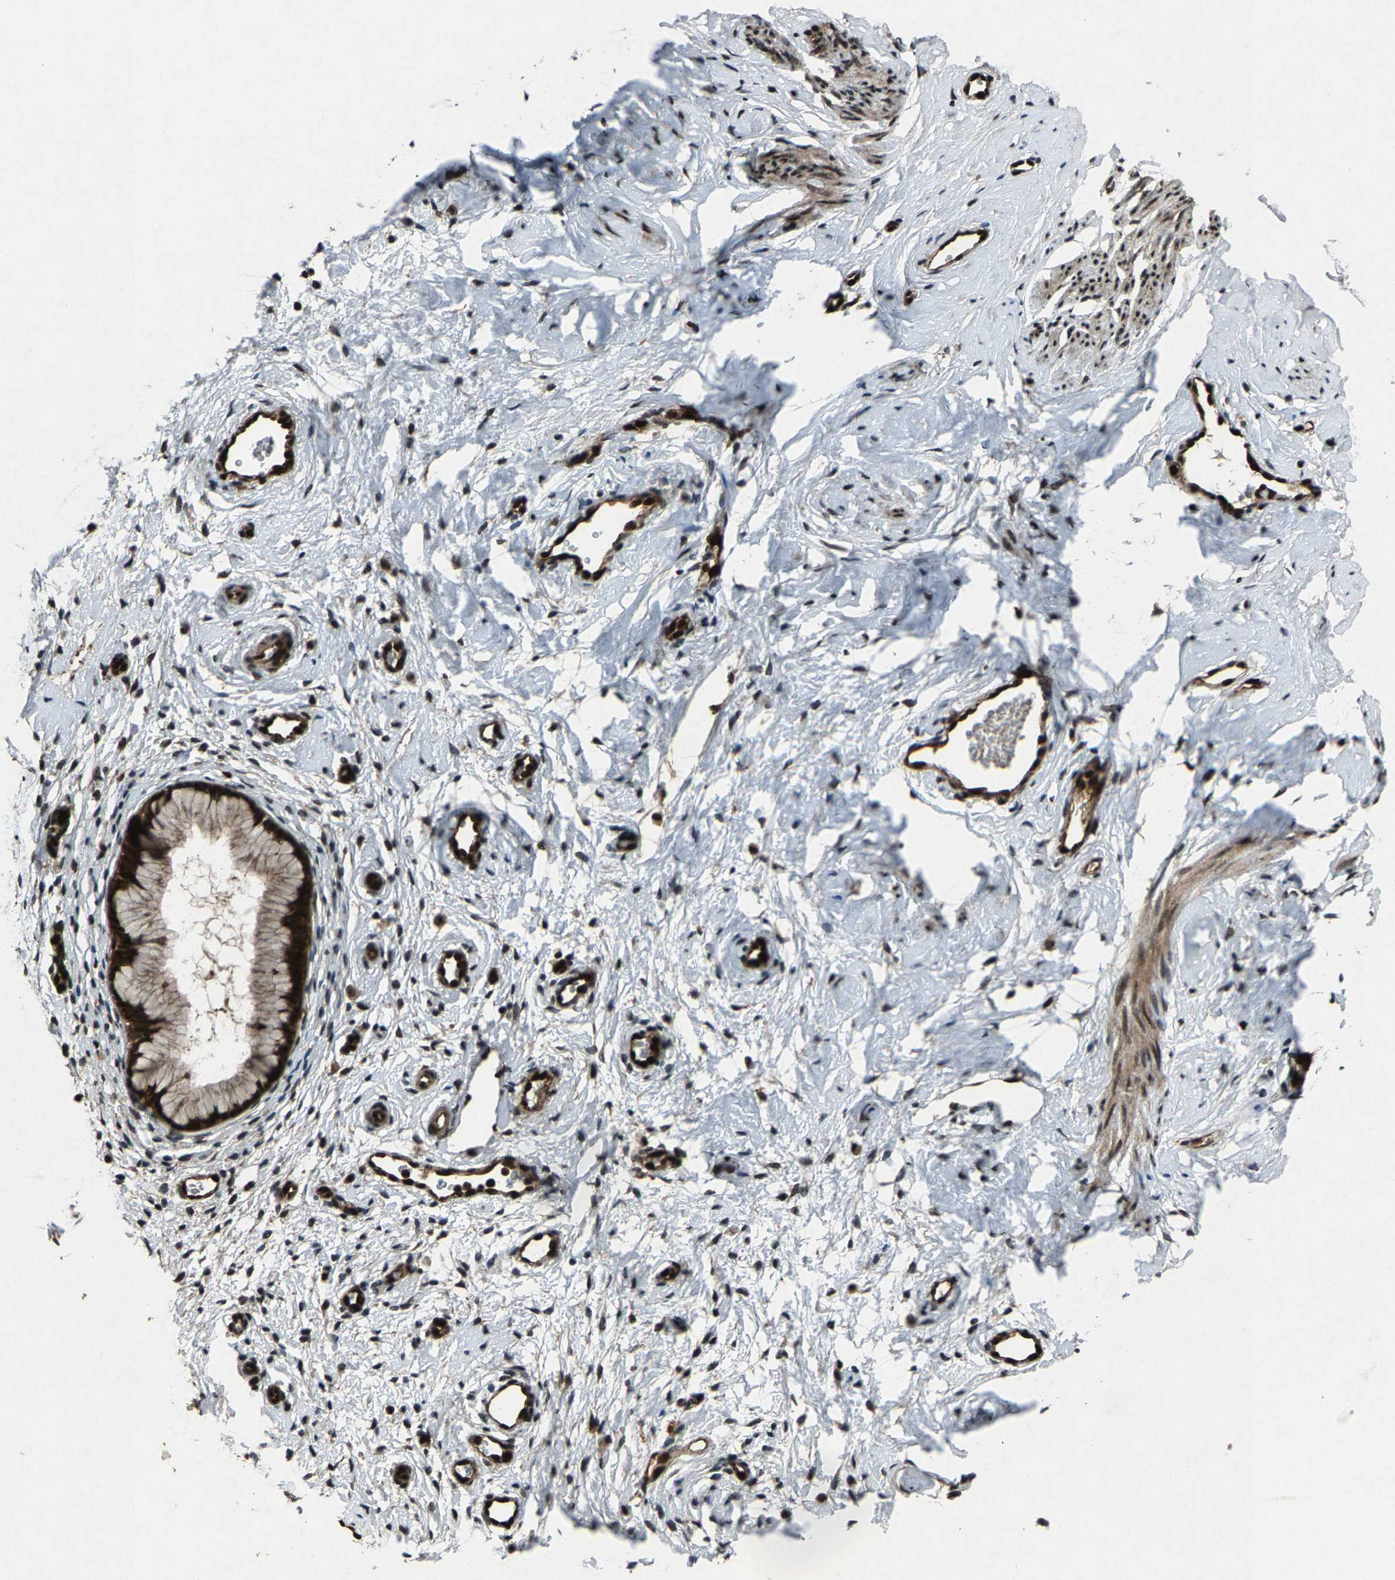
{"staining": {"intensity": "strong", "quantity": ">75%", "location": "nuclear"}, "tissue": "cervix", "cell_type": "Glandular cells", "image_type": "normal", "snomed": [{"axis": "morphology", "description": "Normal tissue, NOS"}, {"axis": "topography", "description": "Cervix"}], "caption": "The image displays staining of benign cervix, revealing strong nuclear protein positivity (brown color) within glandular cells. The protein of interest is shown in brown color, while the nuclei are stained blue.", "gene": "ATXN3", "patient": {"sex": "female", "age": 65}}